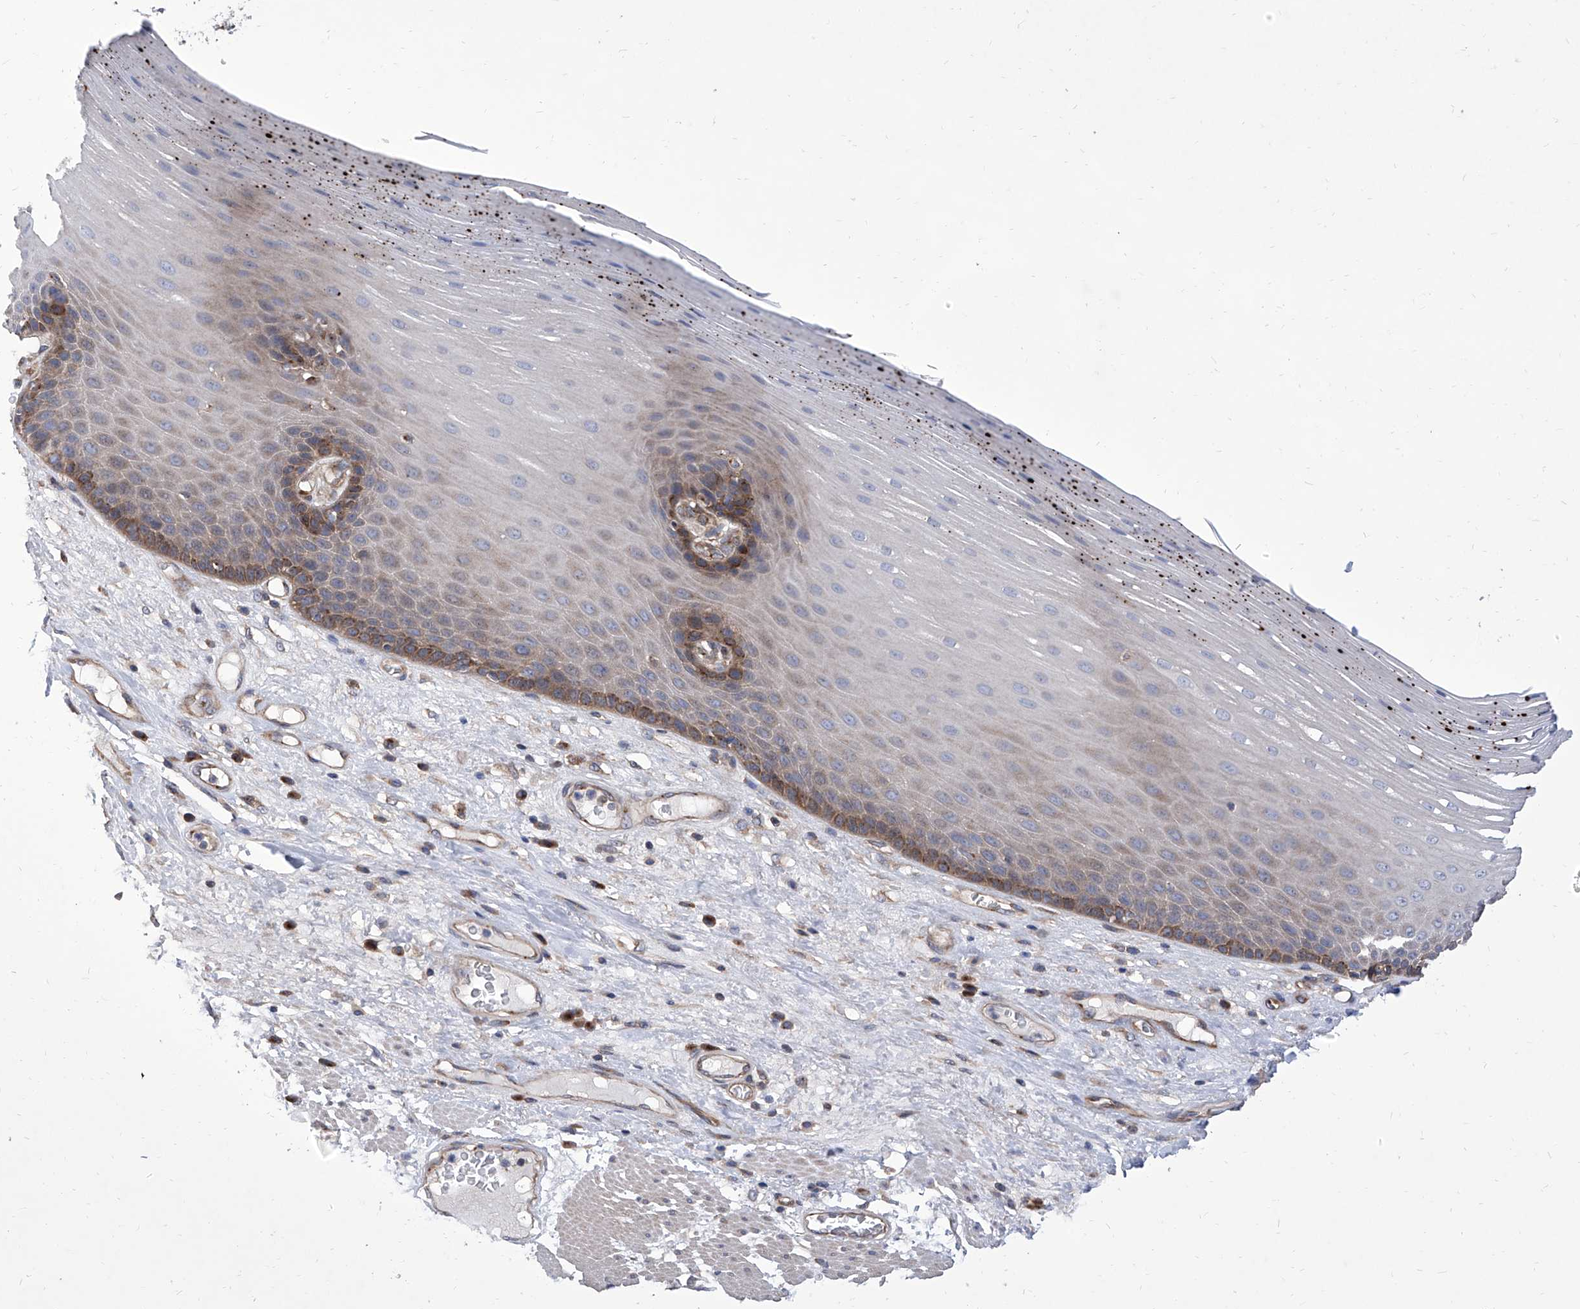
{"staining": {"intensity": "moderate", "quantity": "<25%", "location": "cytoplasmic/membranous"}, "tissue": "esophagus", "cell_type": "Squamous epithelial cells", "image_type": "normal", "snomed": [{"axis": "morphology", "description": "Normal tissue, NOS"}, {"axis": "topography", "description": "Esophagus"}], "caption": "The micrograph shows a brown stain indicating the presence of a protein in the cytoplasmic/membranous of squamous epithelial cells in esophagus. (DAB (3,3'-diaminobenzidine) = brown stain, brightfield microscopy at high magnification).", "gene": "TJAP1", "patient": {"sex": "male", "age": 62}}